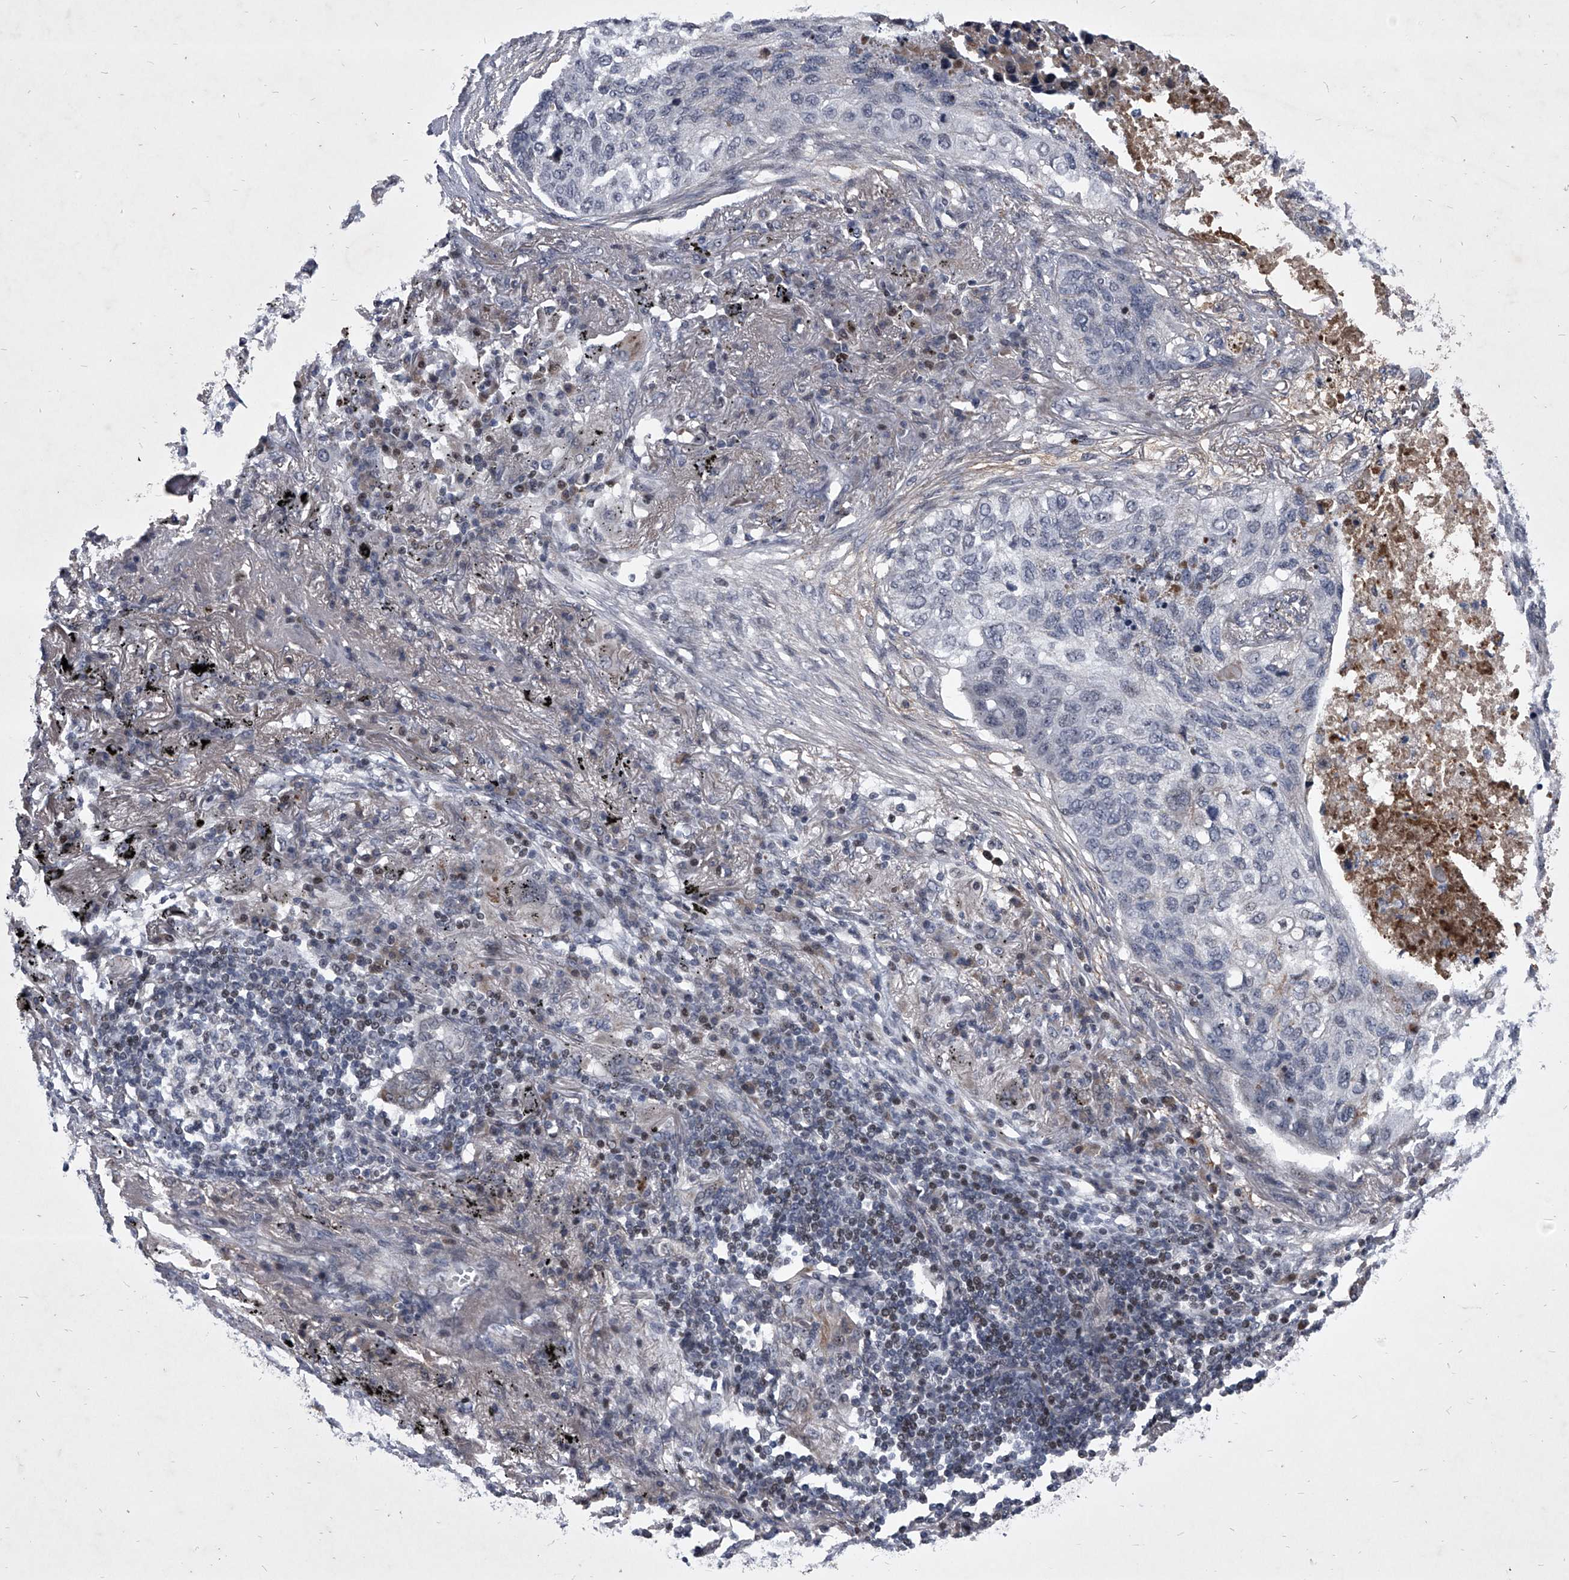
{"staining": {"intensity": "negative", "quantity": "none", "location": "none"}, "tissue": "lung cancer", "cell_type": "Tumor cells", "image_type": "cancer", "snomed": [{"axis": "morphology", "description": "Squamous cell carcinoma, NOS"}, {"axis": "topography", "description": "Lung"}], "caption": "Immunohistochemical staining of human lung cancer (squamous cell carcinoma) reveals no significant positivity in tumor cells.", "gene": "ZNF76", "patient": {"sex": "female", "age": 63}}